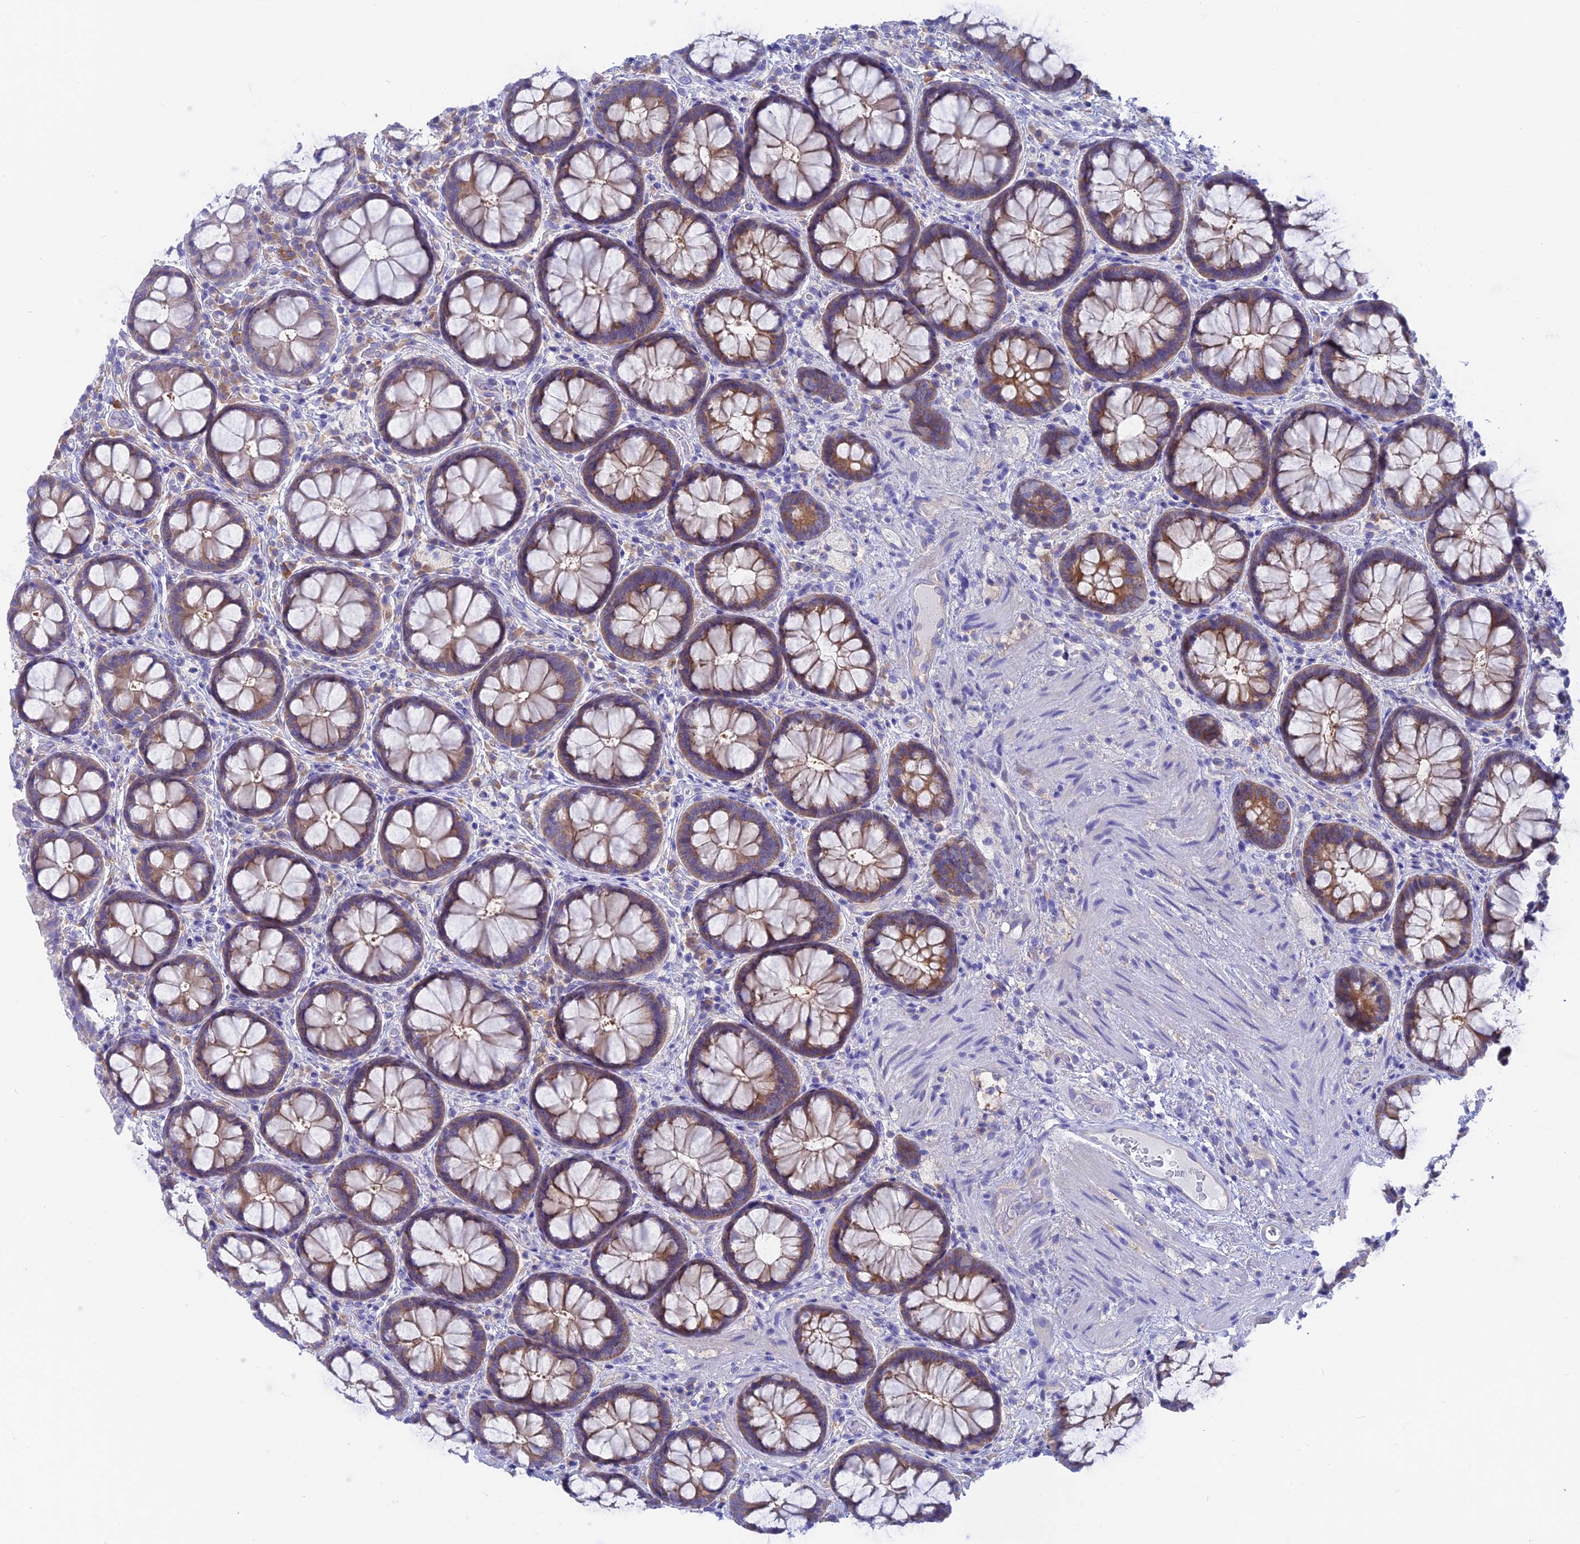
{"staining": {"intensity": "moderate", "quantity": "25%-75%", "location": "cytoplasmic/membranous"}, "tissue": "rectum", "cell_type": "Glandular cells", "image_type": "normal", "snomed": [{"axis": "morphology", "description": "Normal tissue, NOS"}, {"axis": "topography", "description": "Rectum"}], "caption": "Glandular cells reveal moderate cytoplasmic/membranous positivity in about 25%-75% of cells in benign rectum. Using DAB (3,3'-diaminobenzidine) (brown) and hematoxylin (blue) stains, captured at high magnification using brightfield microscopy.", "gene": "LZTFL1", "patient": {"sex": "male", "age": 83}}